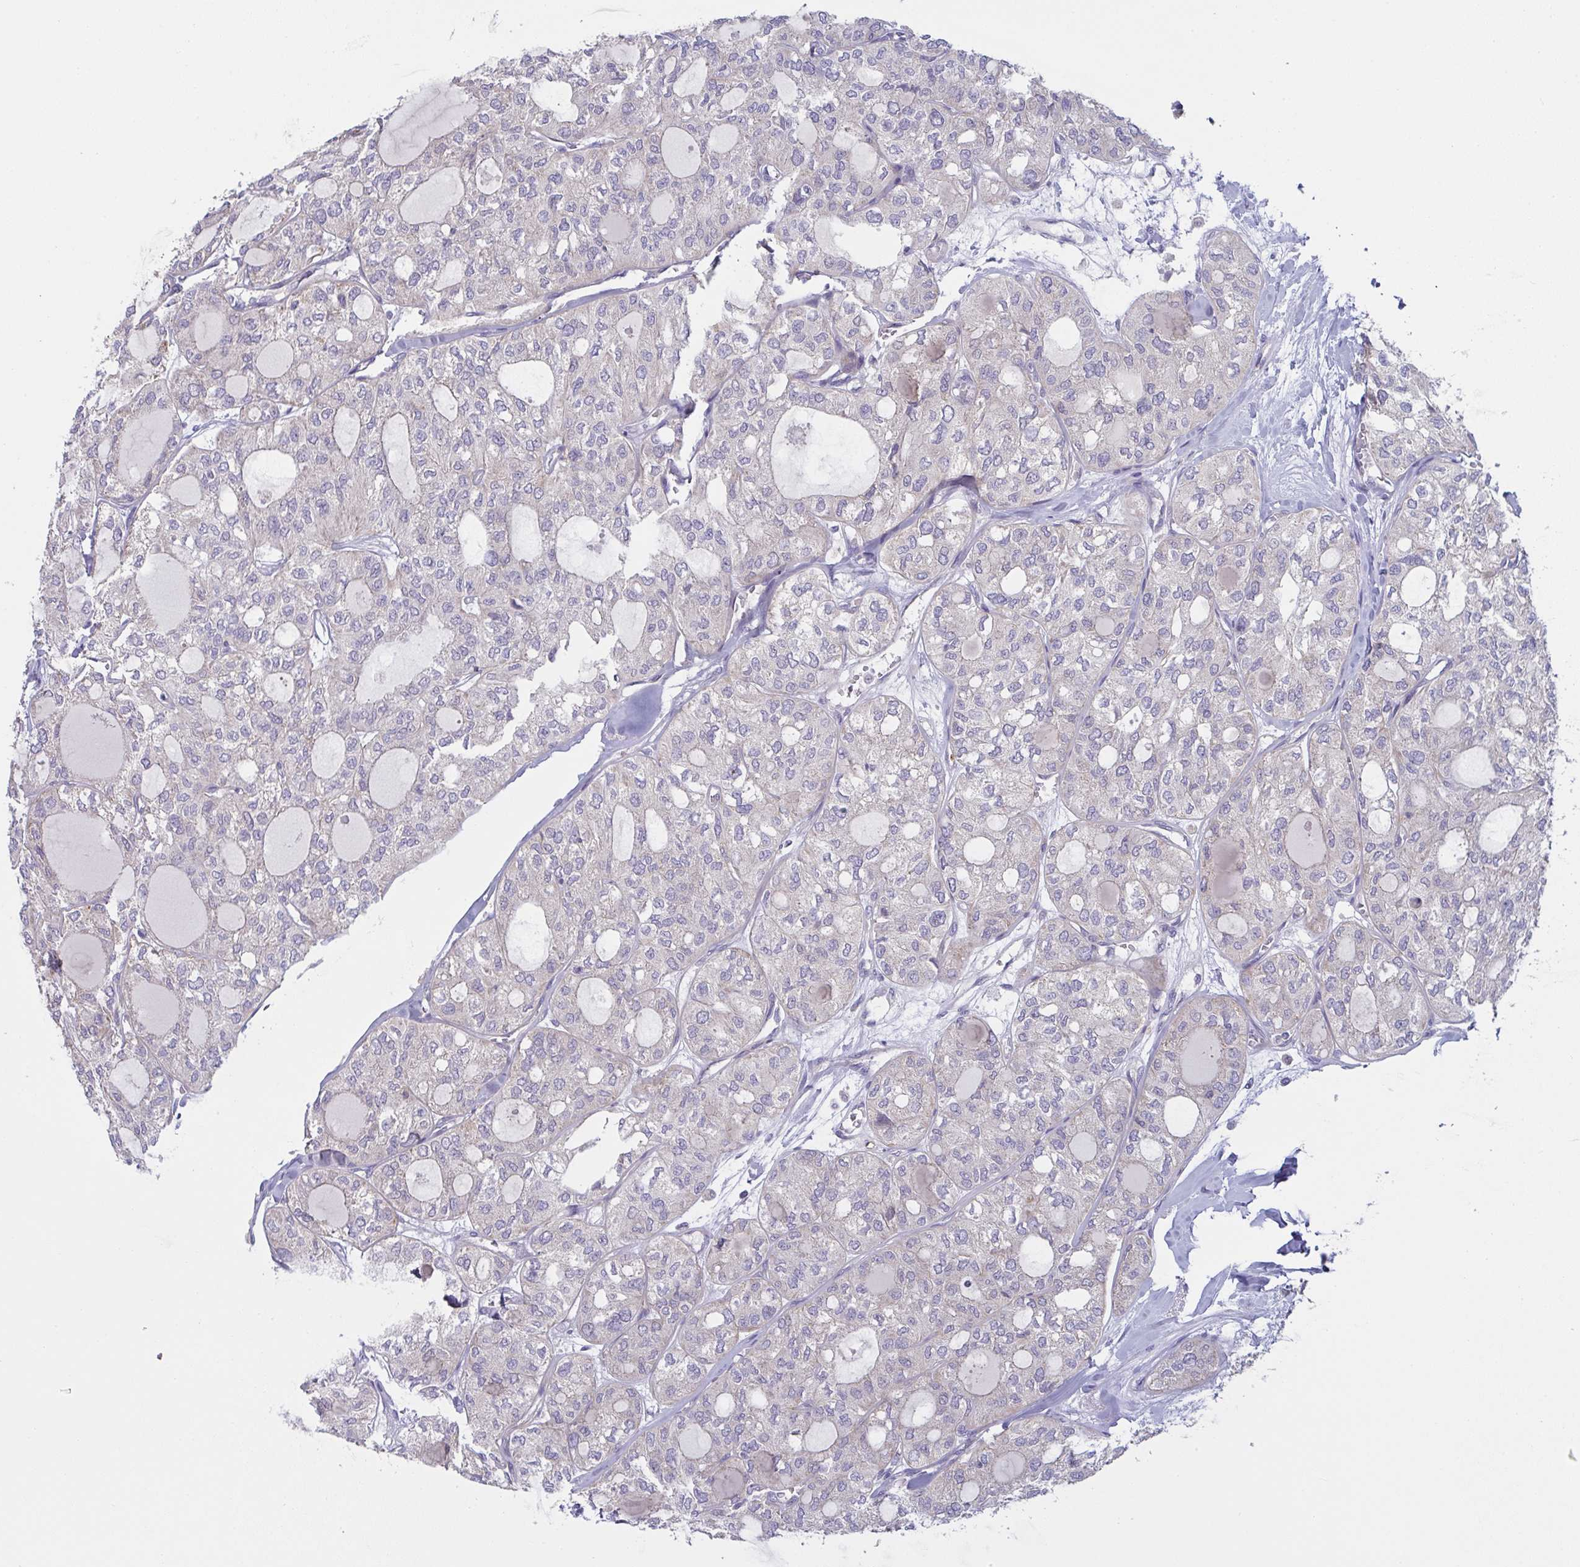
{"staining": {"intensity": "negative", "quantity": "none", "location": "none"}, "tissue": "thyroid cancer", "cell_type": "Tumor cells", "image_type": "cancer", "snomed": [{"axis": "morphology", "description": "Follicular adenoma carcinoma, NOS"}, {"axis": "topography", "description": "Thyroid gland"}], "caption": "There is no significant staining in tumor cells of thyroid follicular adenoma carcinoma.", "gene": "MRPS2", "patient": {"sex": "male", "age": 75}}